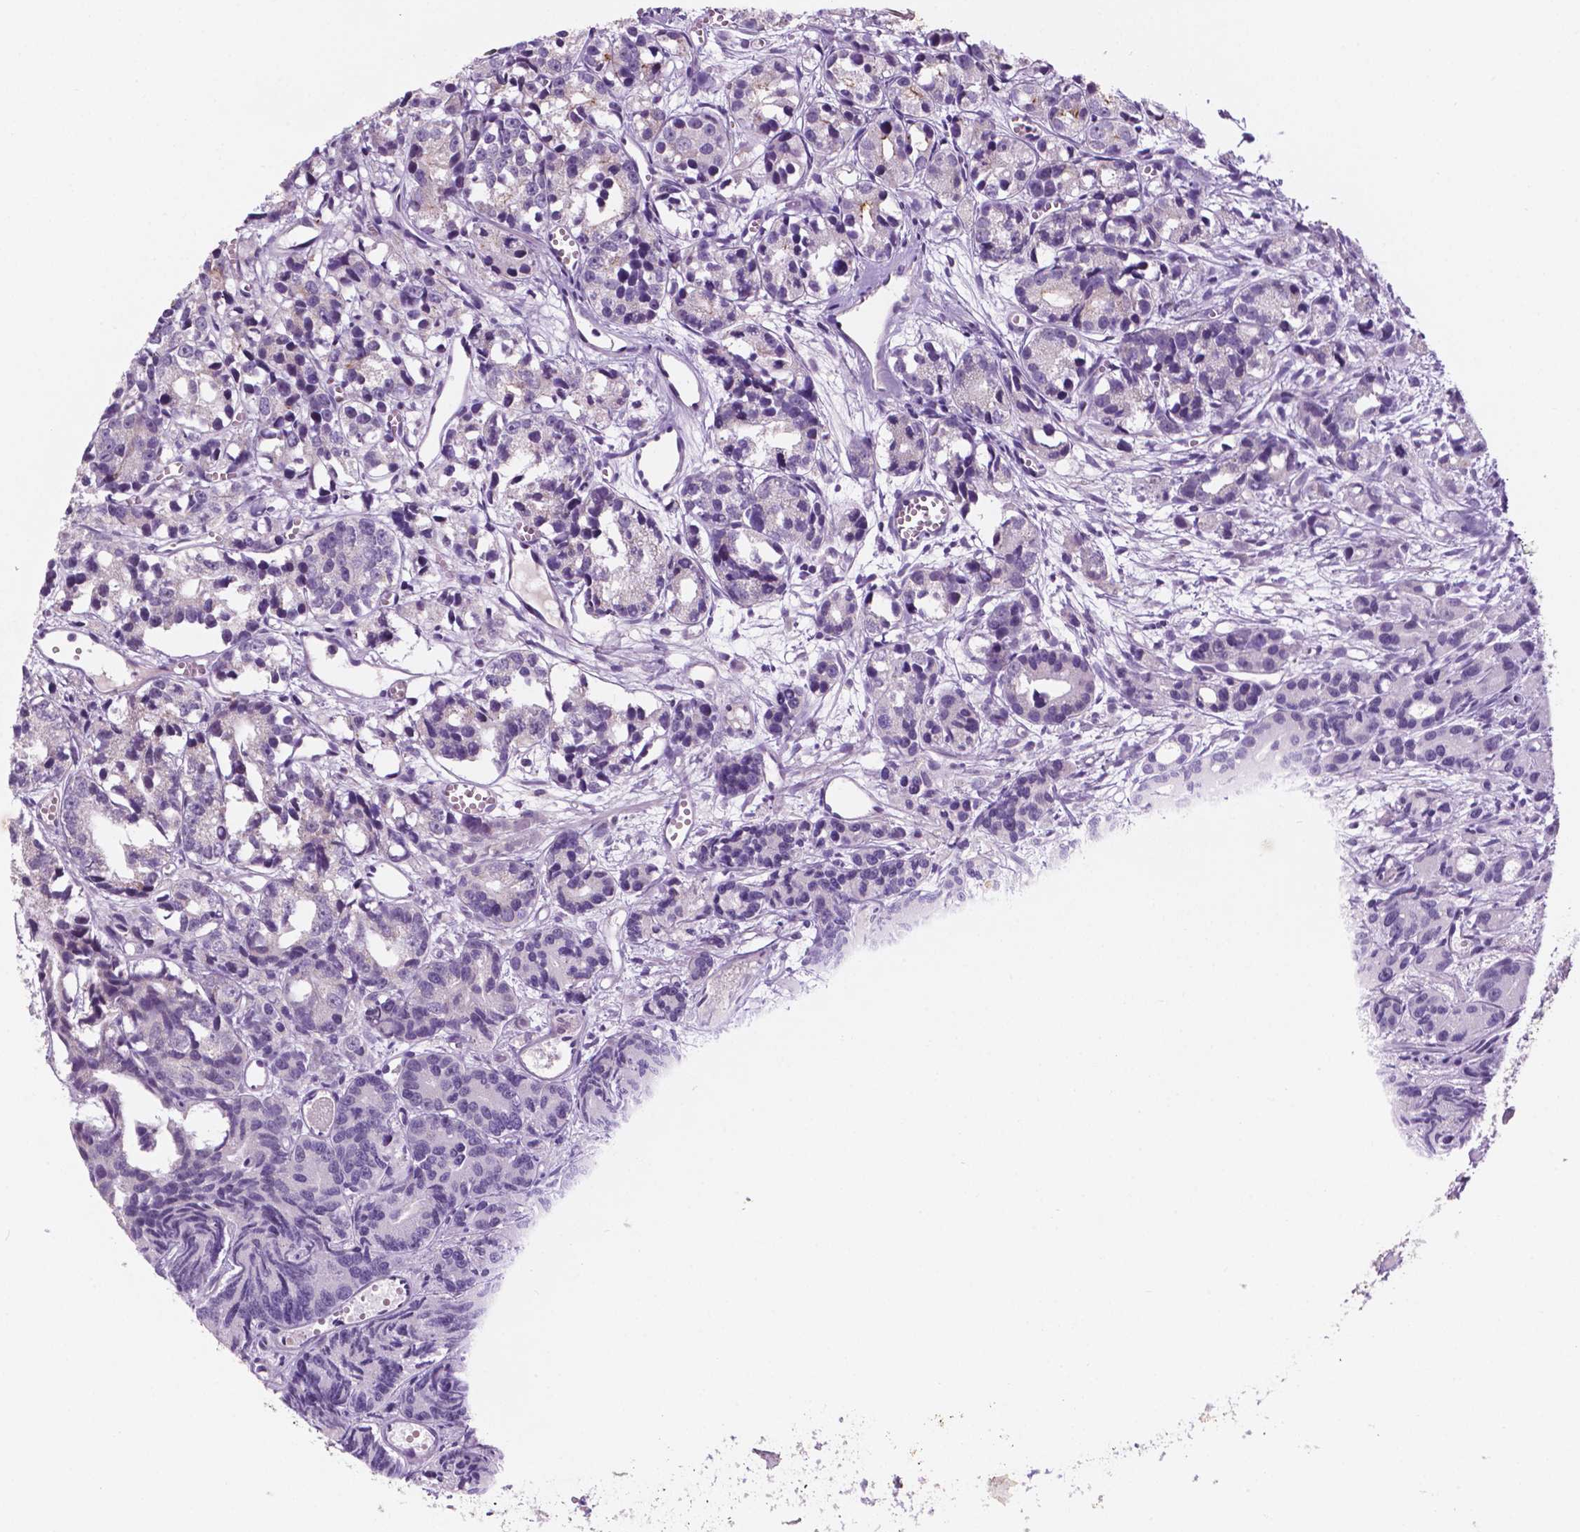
{"staining": {"intensity": "negative", "quantity": "none", "location": "none"}, "tissue": "prostate cancer", "cell_type": "Tumor cells", "image_type": "cancer", "snomed": [{"axis": "morphology", "description": "Adenocarcinoma, High grade"}, {"axis": "topography", "description": "Prostate"}], "caption": "Micrograph shows no significant protein expression in tumor cells of adenocarcinoma (high-grade) (prostate).", "gene": "FAM50B", "patient": {"sex": "male", "age": 77}}